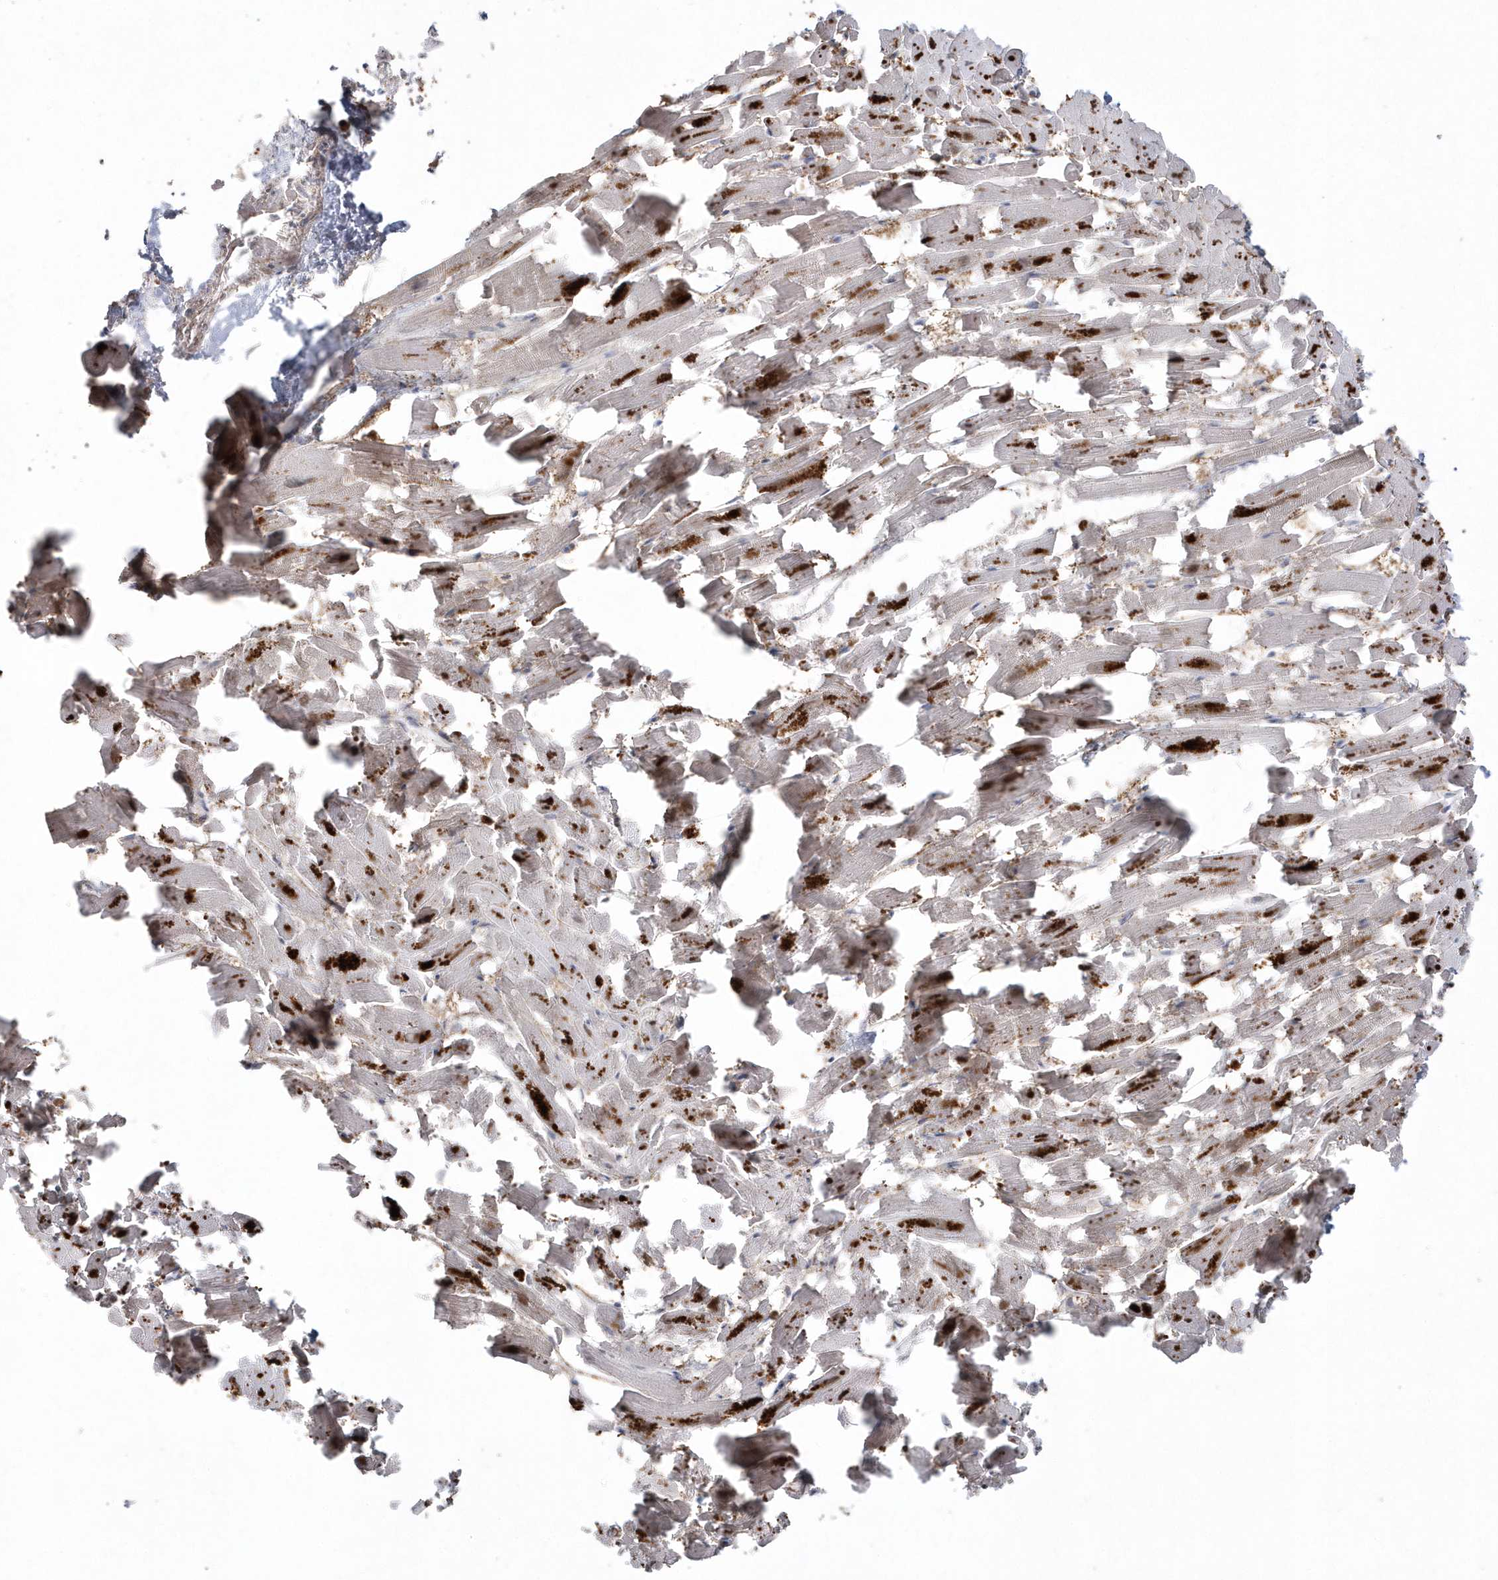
{"staining": {"intensity": "strong", "quantity": "<25%", "location": "cytoplasmic/membranous,nuclear"}, "tissue": "heart muscle", "cell_type": "Cardiomyocytes", "image_type": "normal", "snomed": [{"axis": "morphology", "description": "Normal tissue, NOS"}, {"axis": "topography", "description": "Heart"}], "caption": "This micrograph demonstrates IHC staining of unremarkable human heart muscle, with medium strong cytoplasmic/membranous,nuclear positivity in approximately <25% of cardiomyocytes.", "gene": "GEMIN6", "patient": {"sex": "female", "age": 64}}